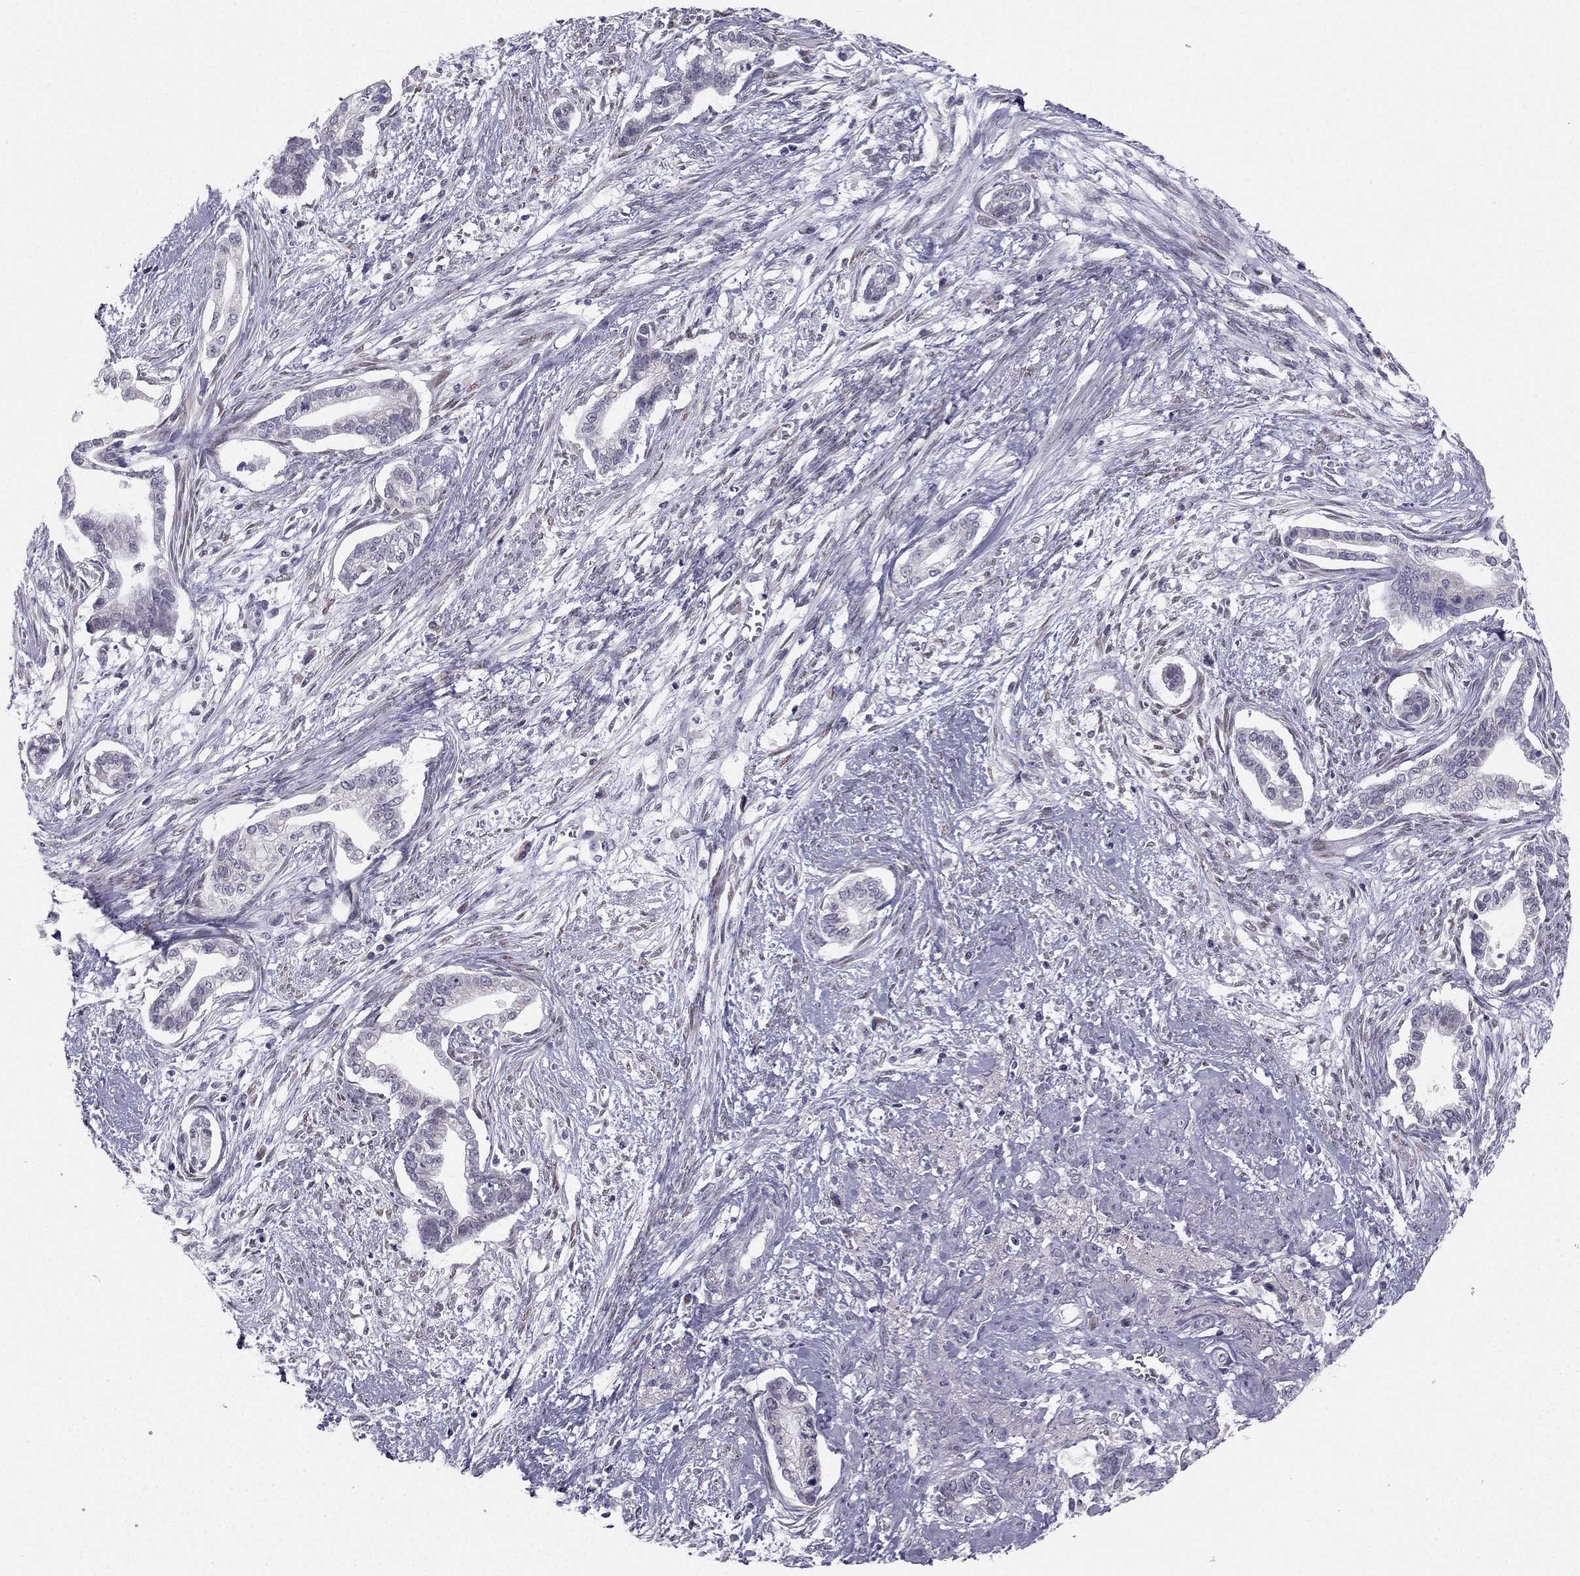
{"staining": {"intensity": "negative", "quantity": "none", "location": "none"}, "tissue": "cervical cancer", "cell_type": "Tumor cells", "image_type": "cancer", "snomed": [{"axis": "morphology", "description": "Adenocarcinoma, NOS"}, {"axis": "topography", "description": "Cervix"}], "caption": "DAB immunohistochemical staining of cervical adenocarcinoma demonstrates no significant positivity in tumor cells.", "gene": "TRPS1", "patient": {"sex": "female", "age": 62}}